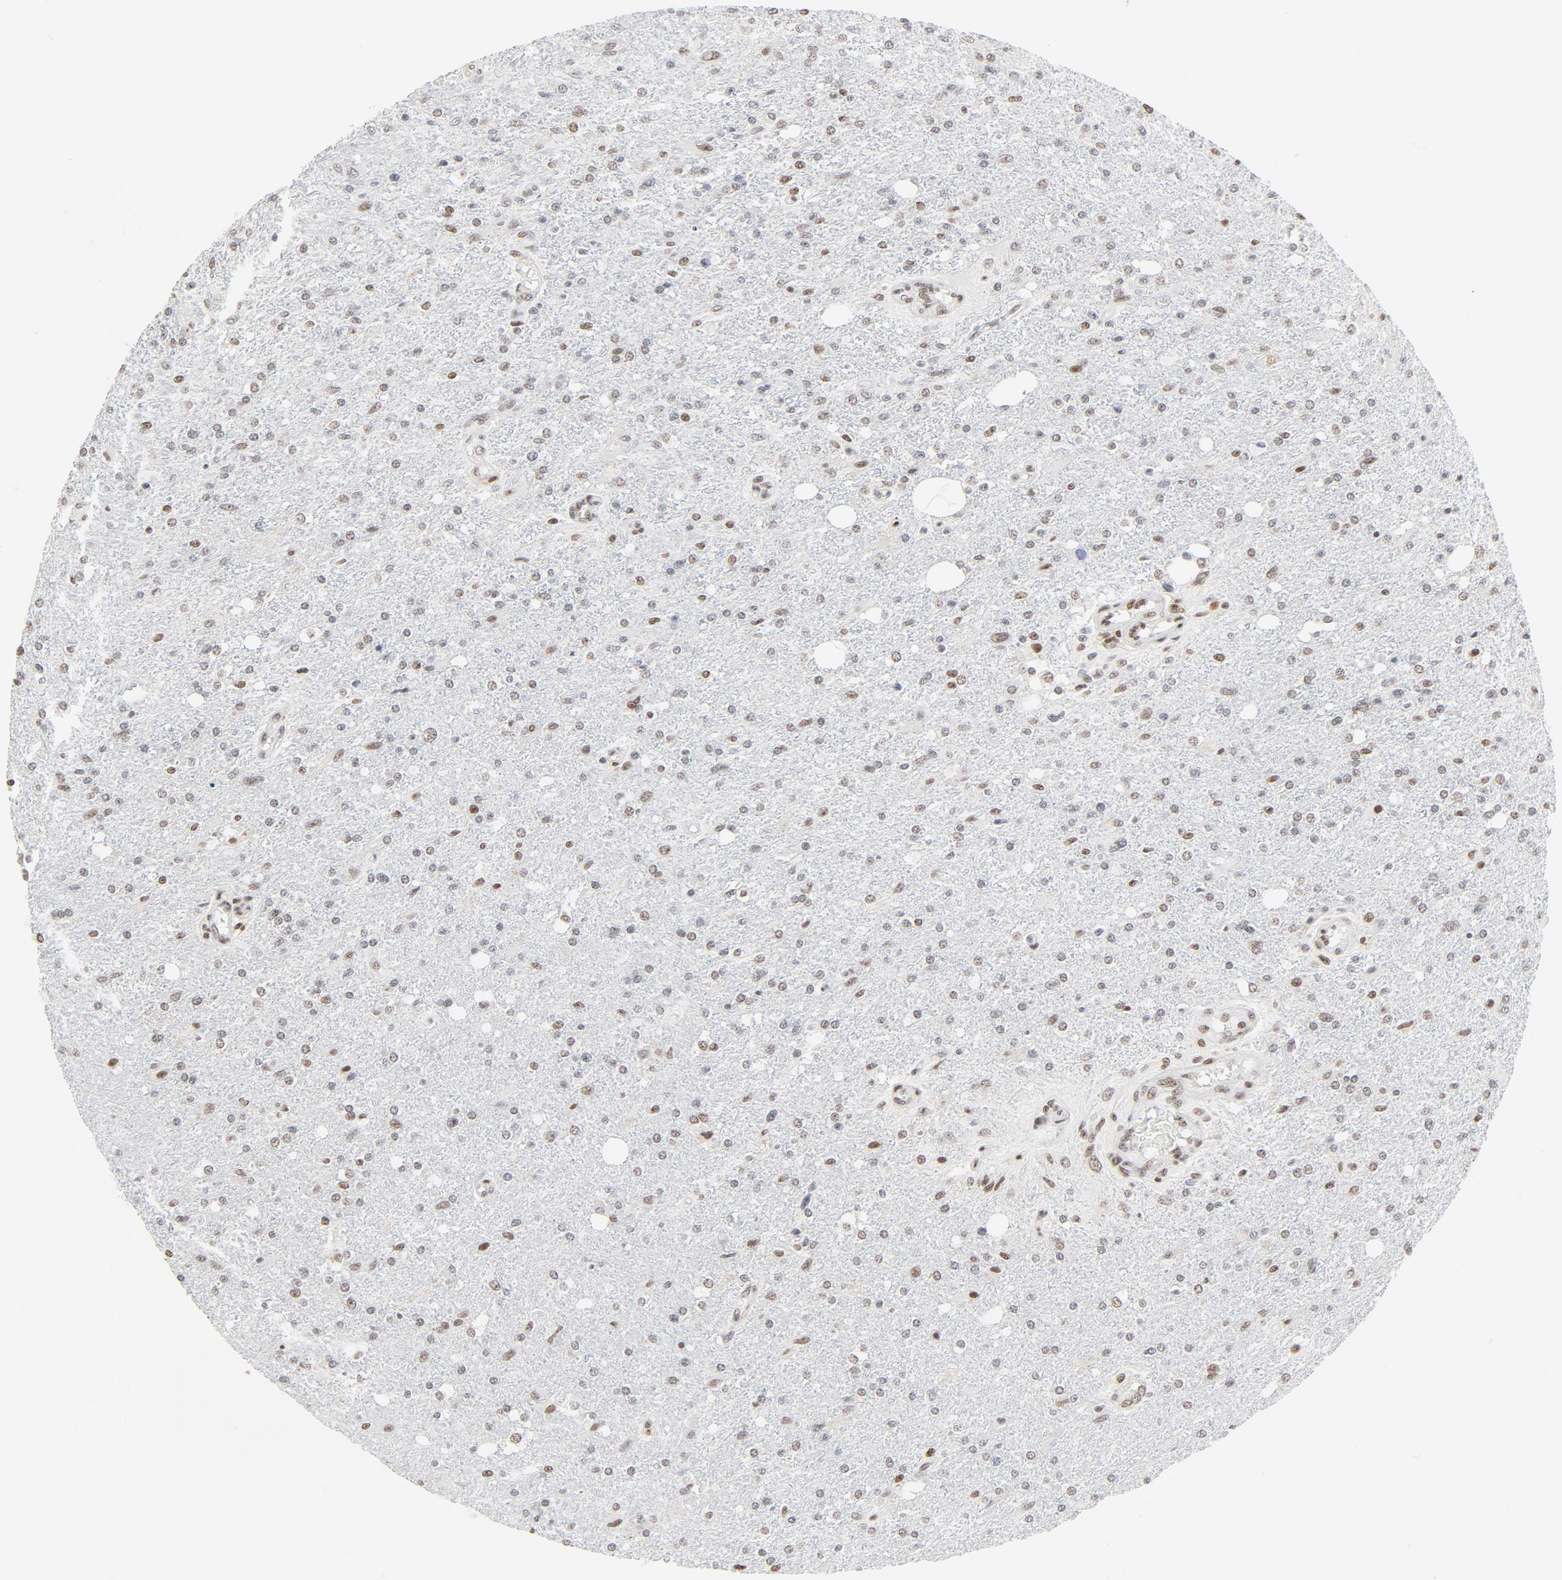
{"staining": {"intensity": "moderate", "quantity": "25%-75%", "location": "nuclear"}, "tissue": "glioma", "cell_type": "Tumor cells", "image_type": "cancer", "snomed": [{"axis": "morphology", "description": "Glioma, malignant, High grade"}, {"axis": "topography", "description": "Cerebral cortex"}], "caption": "Immunohistochemistry micrograph of neoplastic tissue: human malignant high-grade glioma stained using IHC reveals medium levels of moderate protein expression localized specifically in the nuclear of tumor cells, appearing as a nuclear brown color.", "gene": "GTF2H1", "patient": {"sex": "male", "age": 76}}